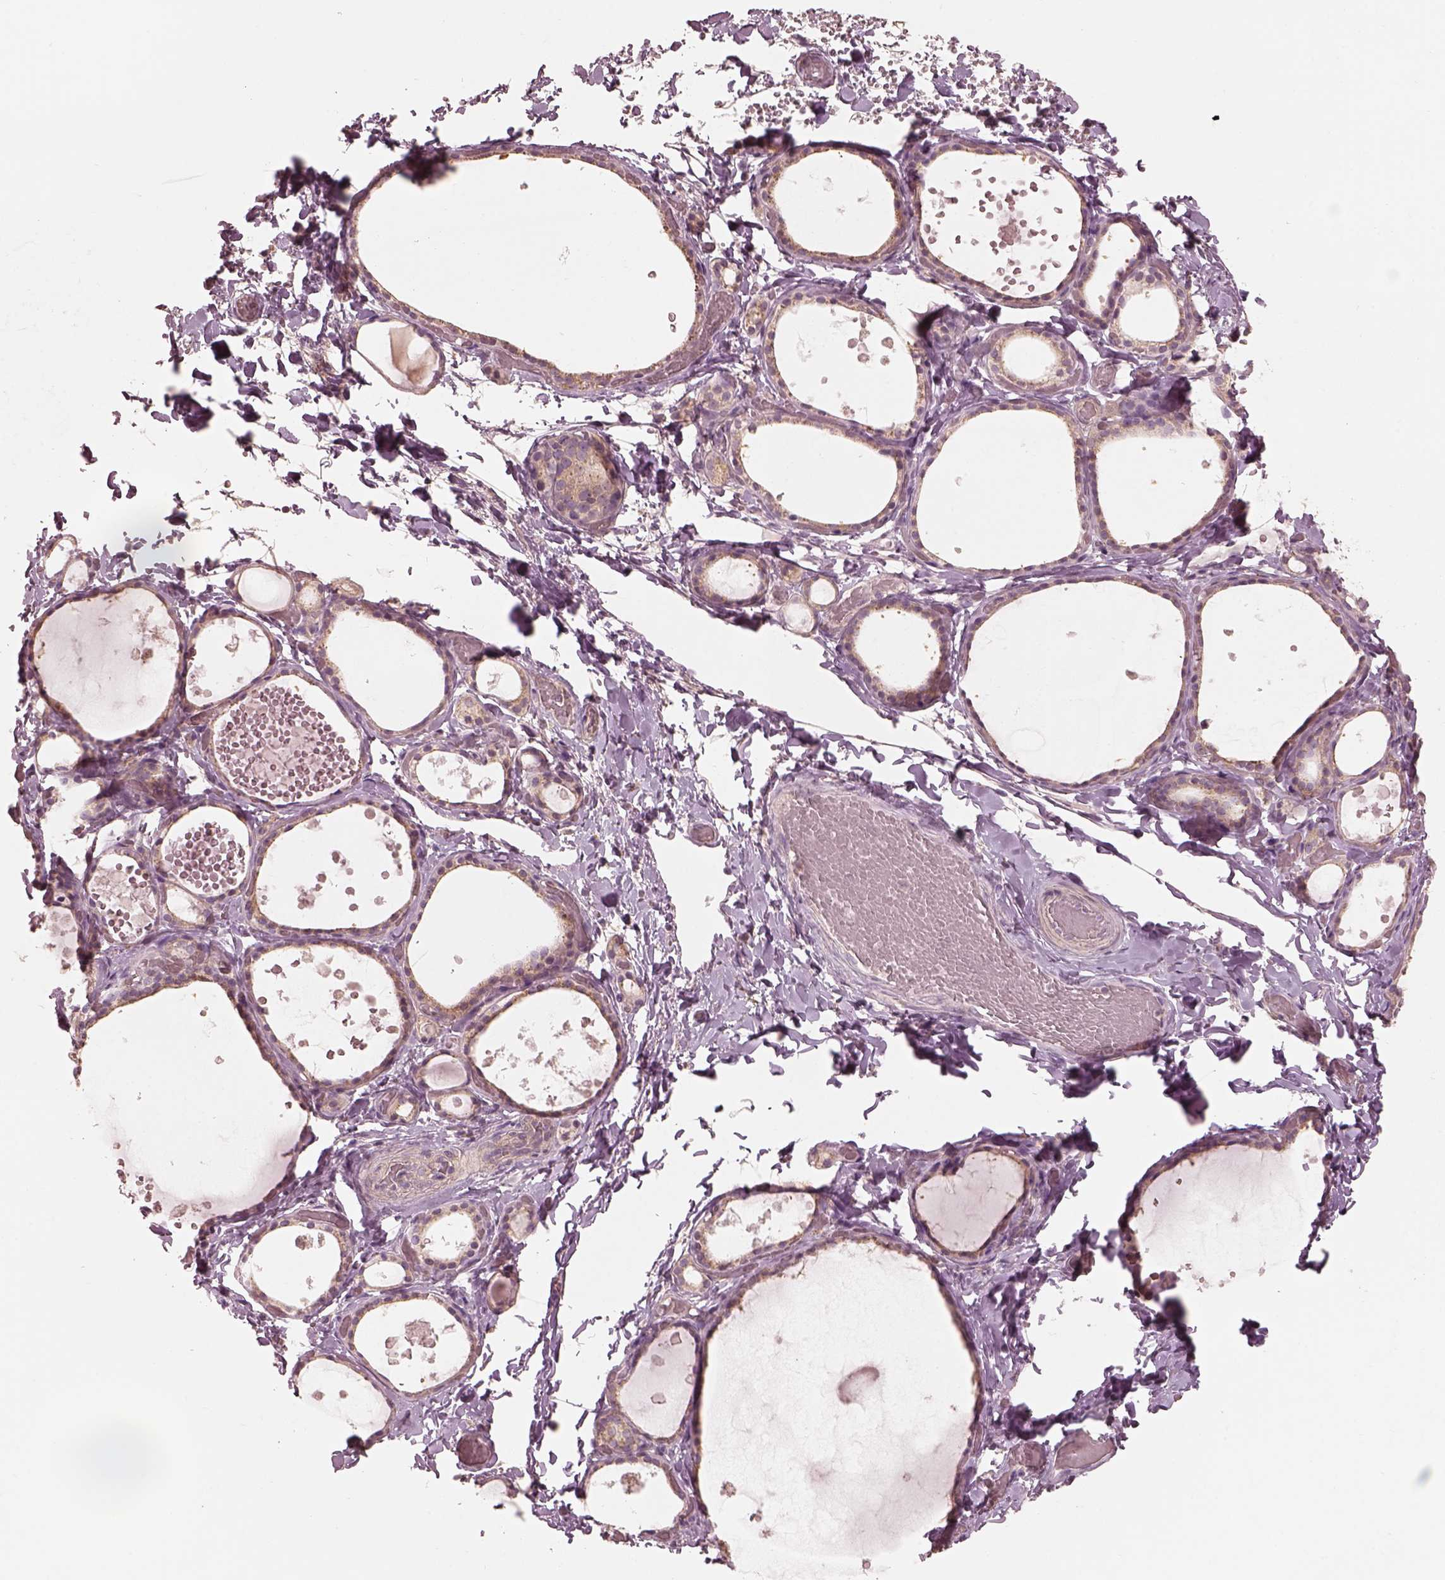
{"staining": {"intensity": "weak", "quantity": ">75%", "location": "cytoplasmic/membranous"}, "tissue": "thyroid gland", "cell_type": "Glandular cells", "image_type": "normal", "snomed": [{"axis": "morphology", "description": "Normal tissue, NOS"}, {"axis": "topography", "description": "Thyroid gland"}], "caption": "Brown immunohistochemical staining in normal human thyroid gland displays weak cytoplasmic/membranous expression in approximately >75% of glandular cells. (brown staining indicates protein expression, while blue staining denotes nuclei).", "gene": "PRKACG", "patient": {"sex": "female", "age": 56}}